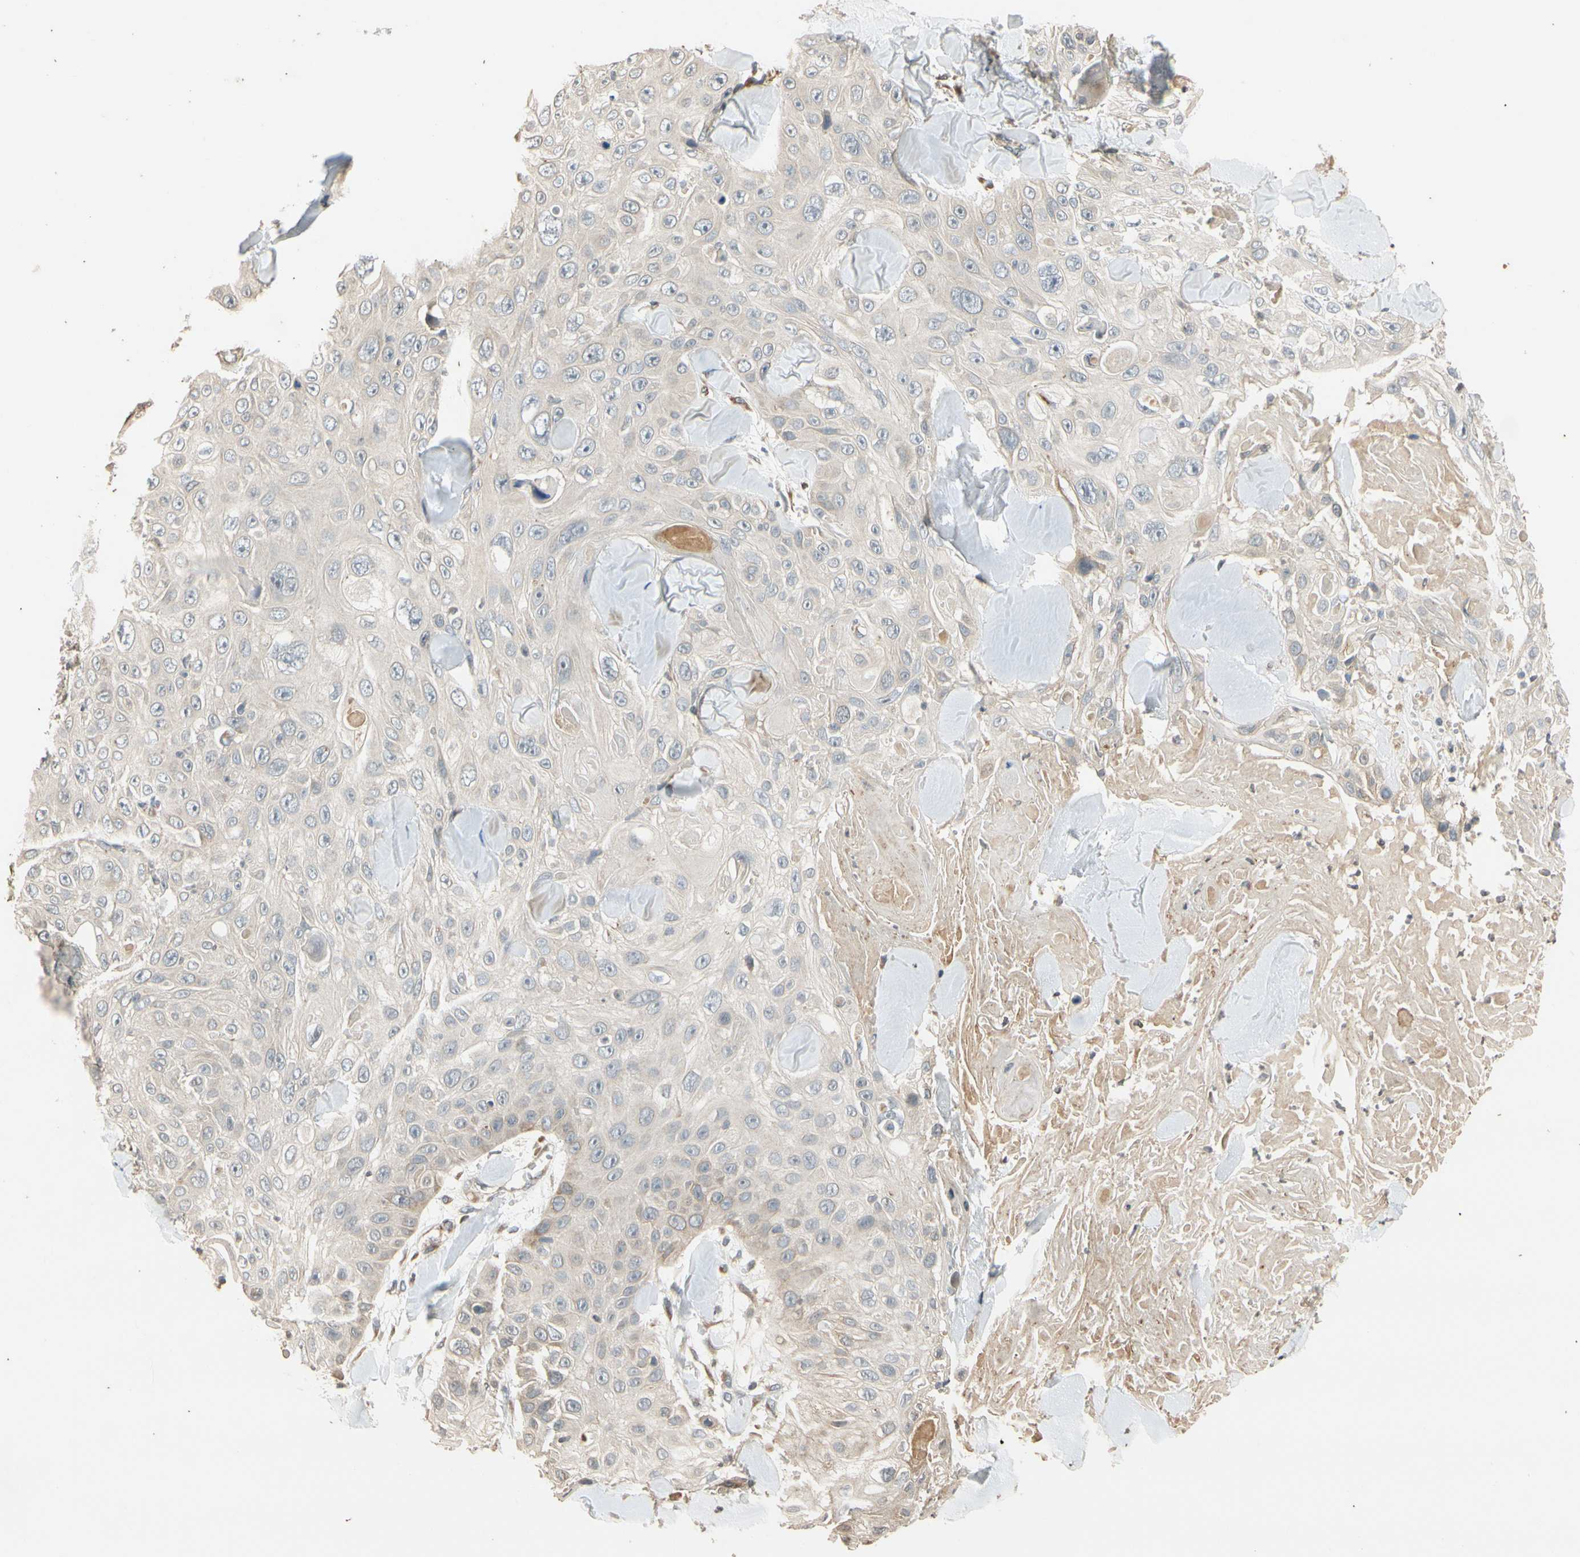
{"staining": {"intensity": "weak", "quantity": ">75%", "location": "cytoplasmic/membranous"}, "tissue": "skin cancer", "cell_type": "Tumor cells", "image_type": "cancer", "snomed": [{"axis": "morphology", "description": "Squamous cell carcinoma, NOS"}, {"axis": "topography", "description": "Skin"}], "caption": "Skin cancer (squamous cell carcinoma) stained with DAB IHC demonstrates low levels of weak cytoplasmic/membranous expression in about >75% of tumor cells.", "gene": "ATP2C1", "patient": {"sex": "male", "age": 86}}